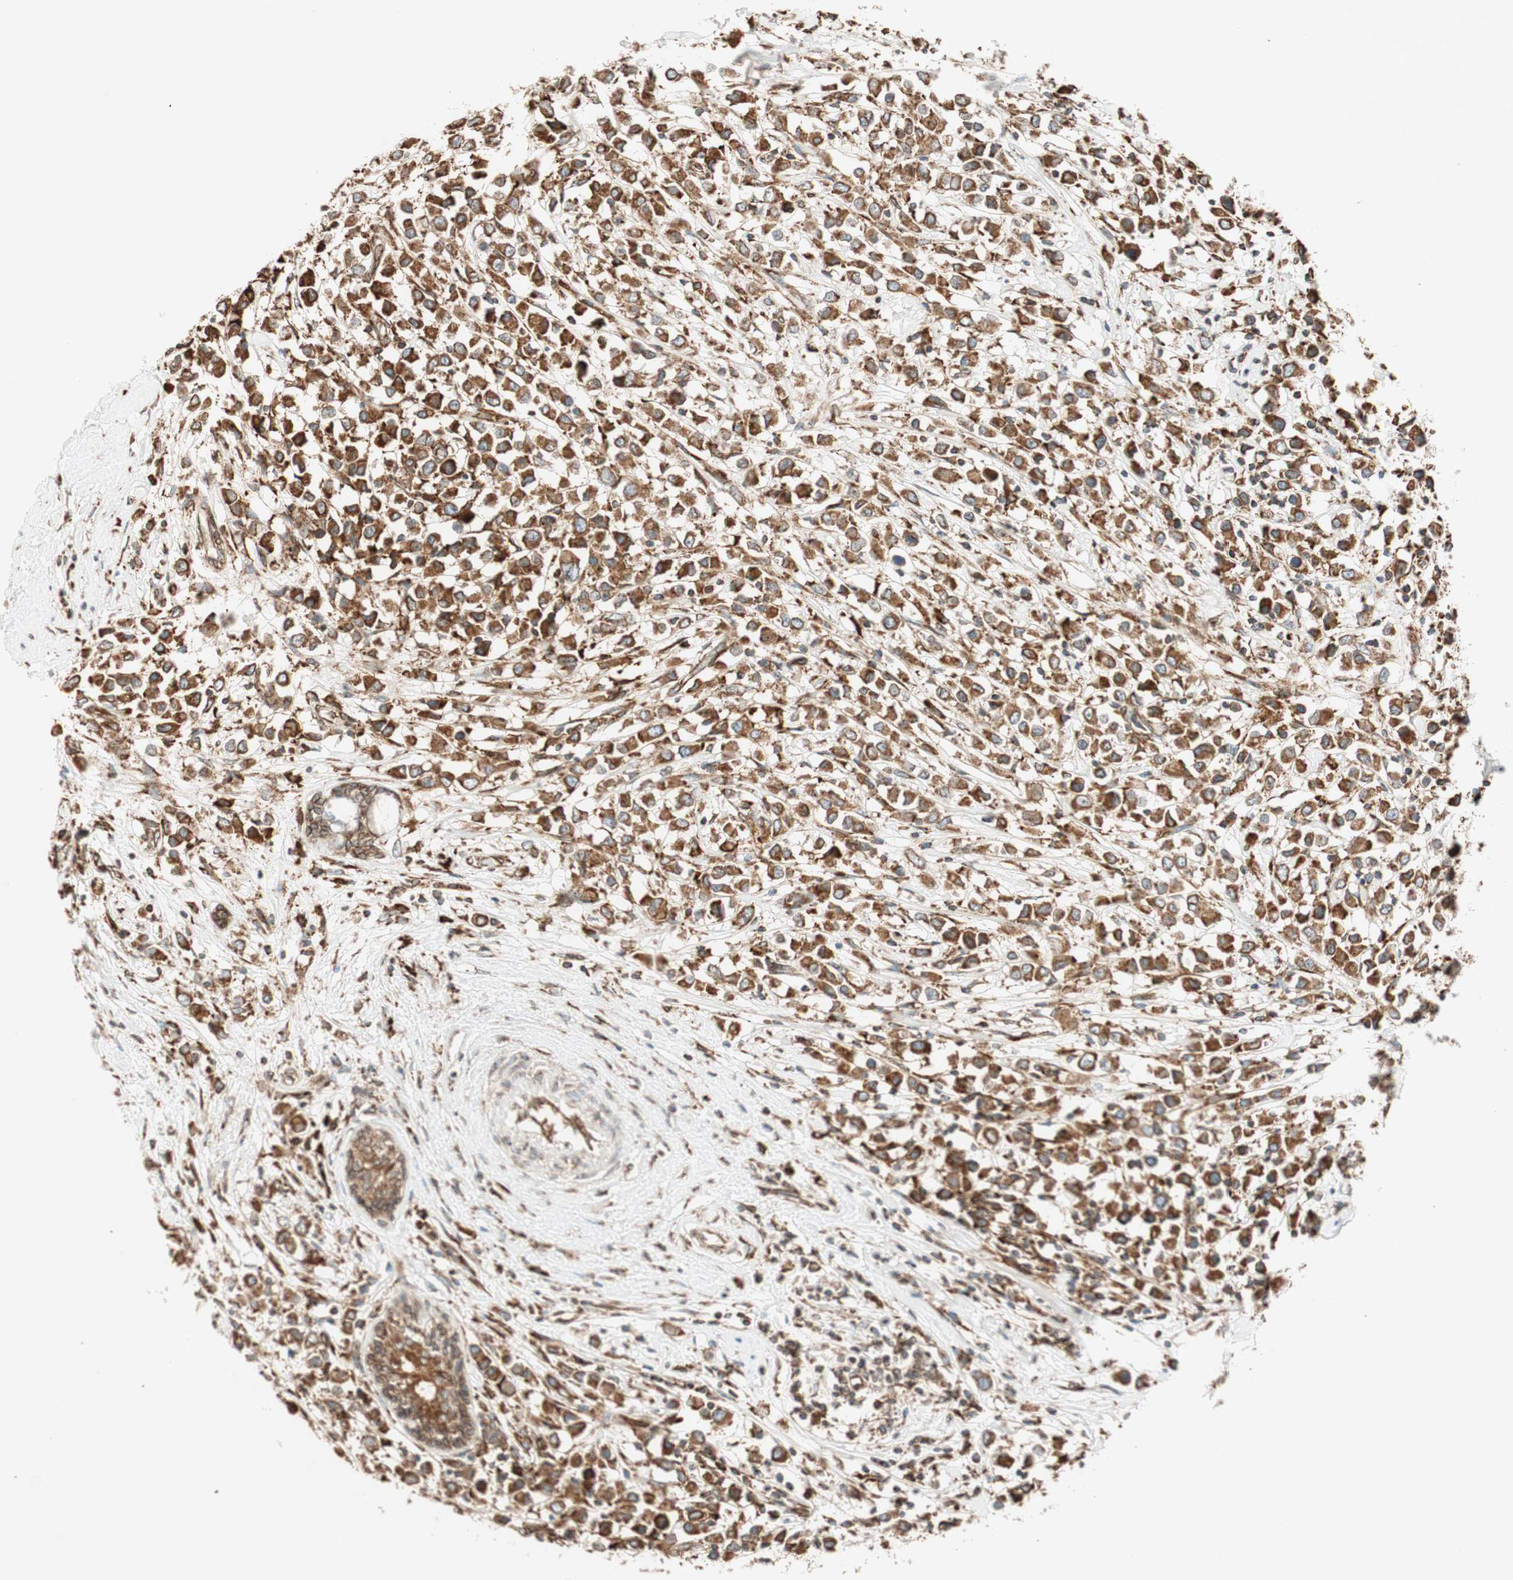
{"staining": {"intensity": "strong", "quantity": ">75%", "location": "cytoplasmic/membranous"}, "tissue": "breast cancer", "cell_type": "Tumor cells", "image_type": "cancer", "snomed": [{"axis": "morphology", "description": "Duct carcinoma"}, {"axis": "topography", "description": "Breast"}], "caption": "This histopathology image reveals immunohistochemistry staining of human breast infiltrating ductal carcinoma, with high strong cytoplasmic/membranous expression in approximately >75% of tumor cells.", "gene": "PRKCSH", "patient": {"sex": "female", "age": 61}}